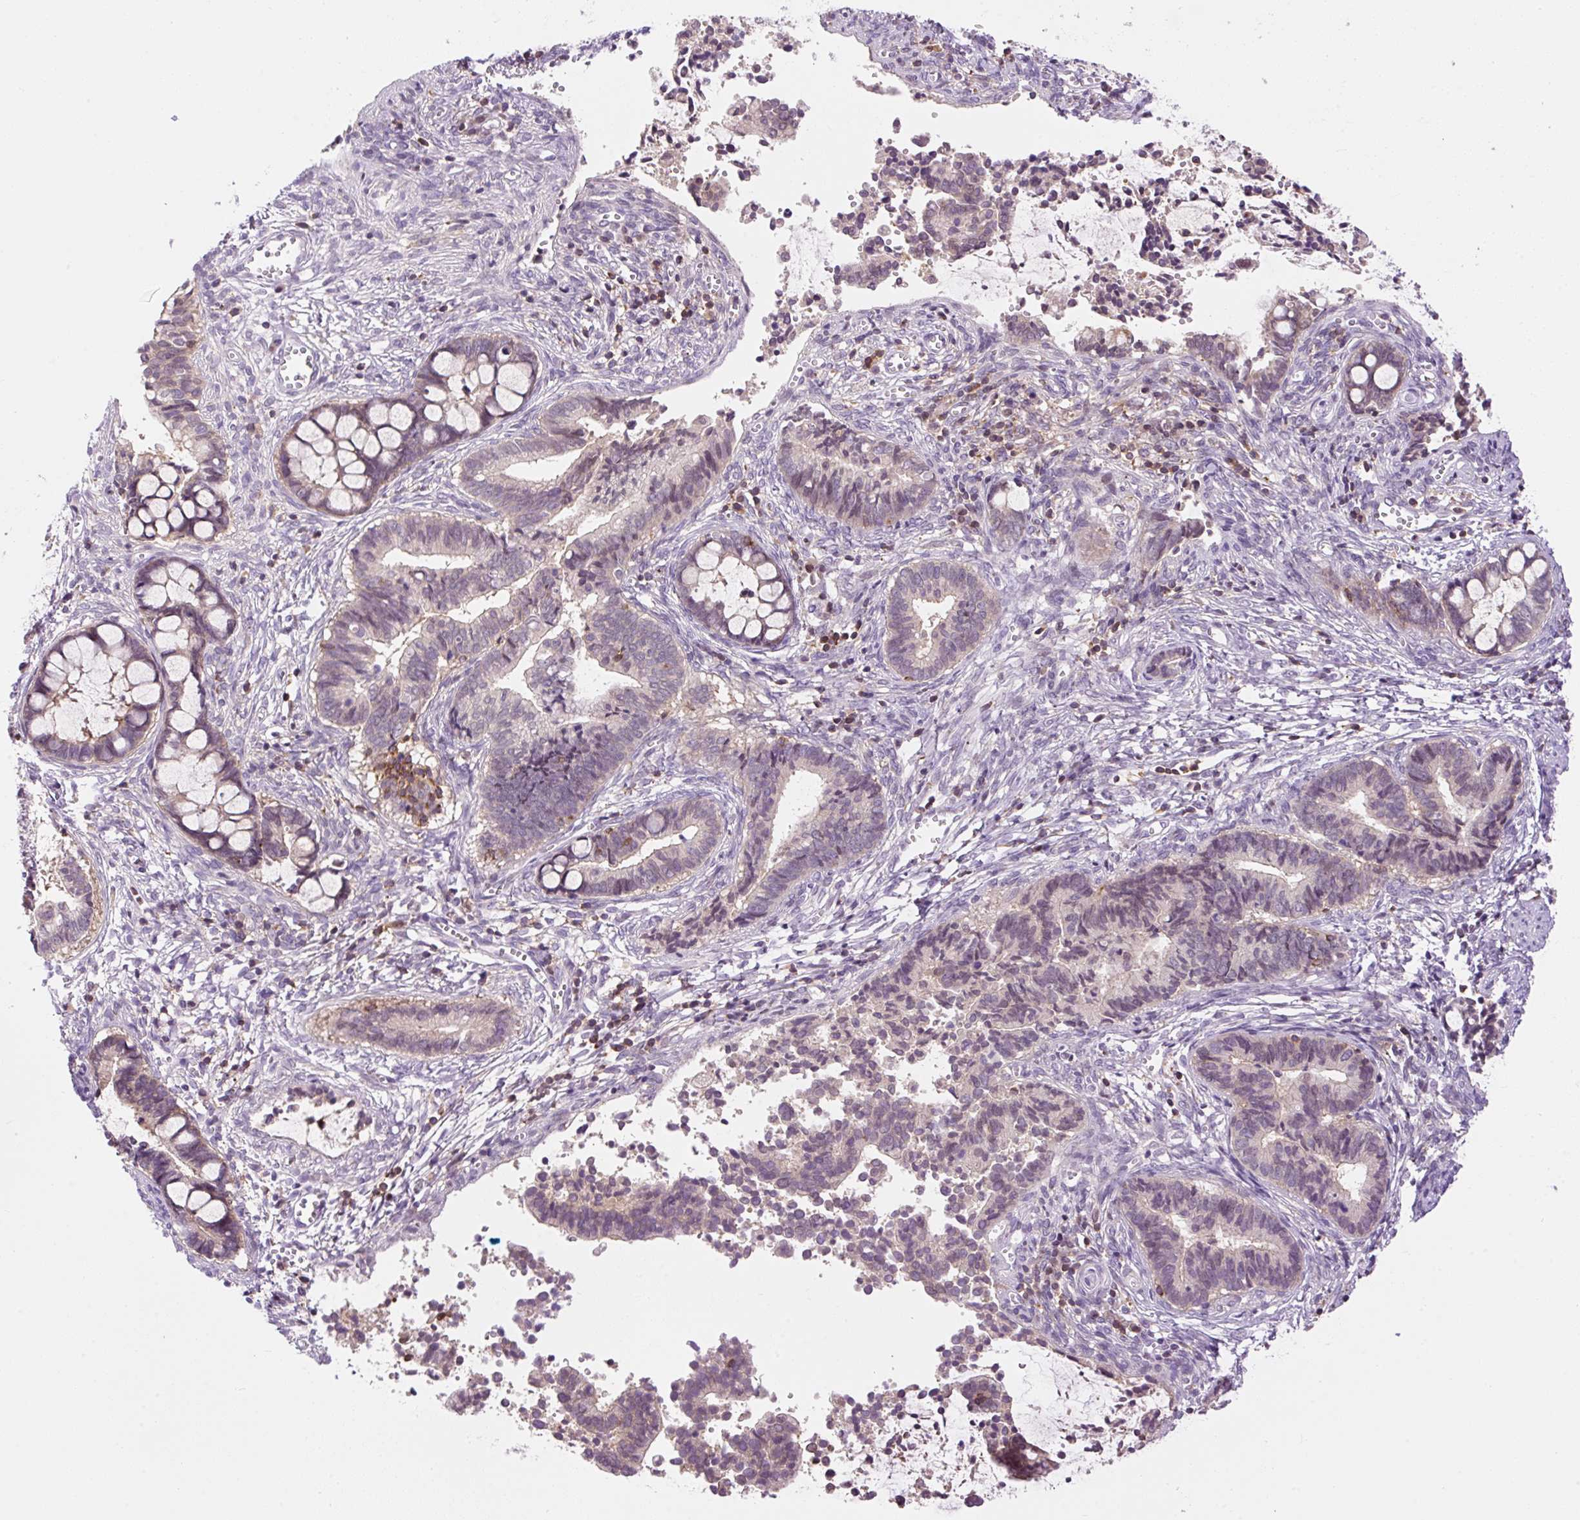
{"staining": {"intensity": "weak", "quantity": "<25%", "location": "cytoplasmic/membranous,nuclear"}, "tissue": "cervical cancer", "cell_type": "Tumor cells", "image_type": "cancer", "snomed": [{"axis": "morphology", "description": "Adenocarcinoma, NOS"}, {"axis": "topography", "description": "Cervix"}], "caption": "Immunohistochemistry (IHC) photomicrograph of neoplastic tissue: human cervical adenocarcinoma stained with DAB exhibits no significant protein positivity in tumor cells.", "gene": "CARD11", "patient": {"sex": "female", "age": 44}}